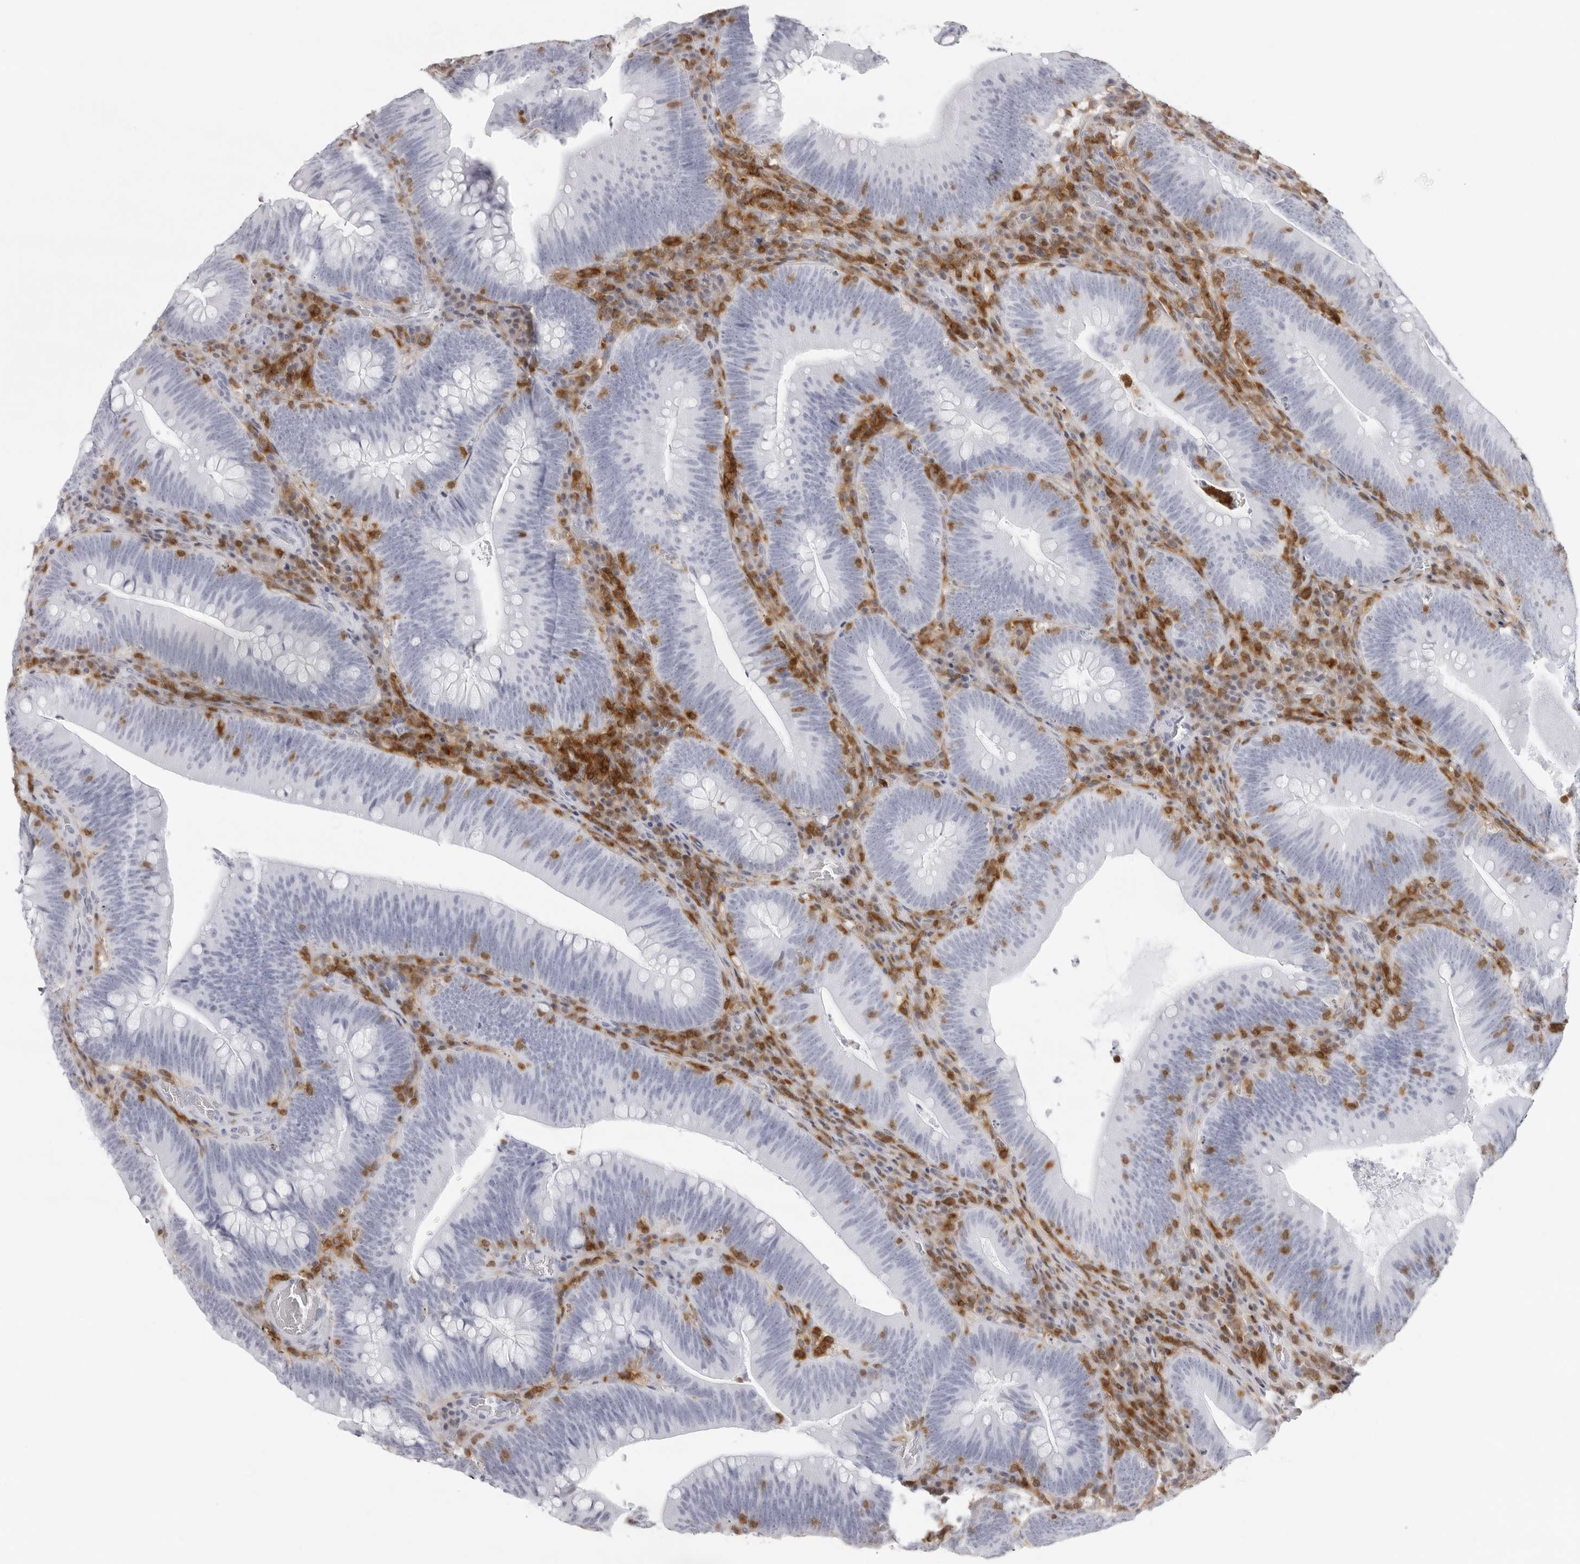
{"staining": {"intensity": "negative", "quantity": "none", "location": "none"}, "tissue": "colorectal cancer", "cell_type": "Tumor cells", "image_type": "cancer", "snomed": [{"axis": "morphology", "description": "Normal tissue, NOS"}, {"axis": "topography", "description": "Colon"}], "caption": "Colorectal cancer was stained to show a protein in brown. There is no significant positivity in tumor cells.", "gene": "FMNL1", "patient": {"sex": "female", "age": 82}}